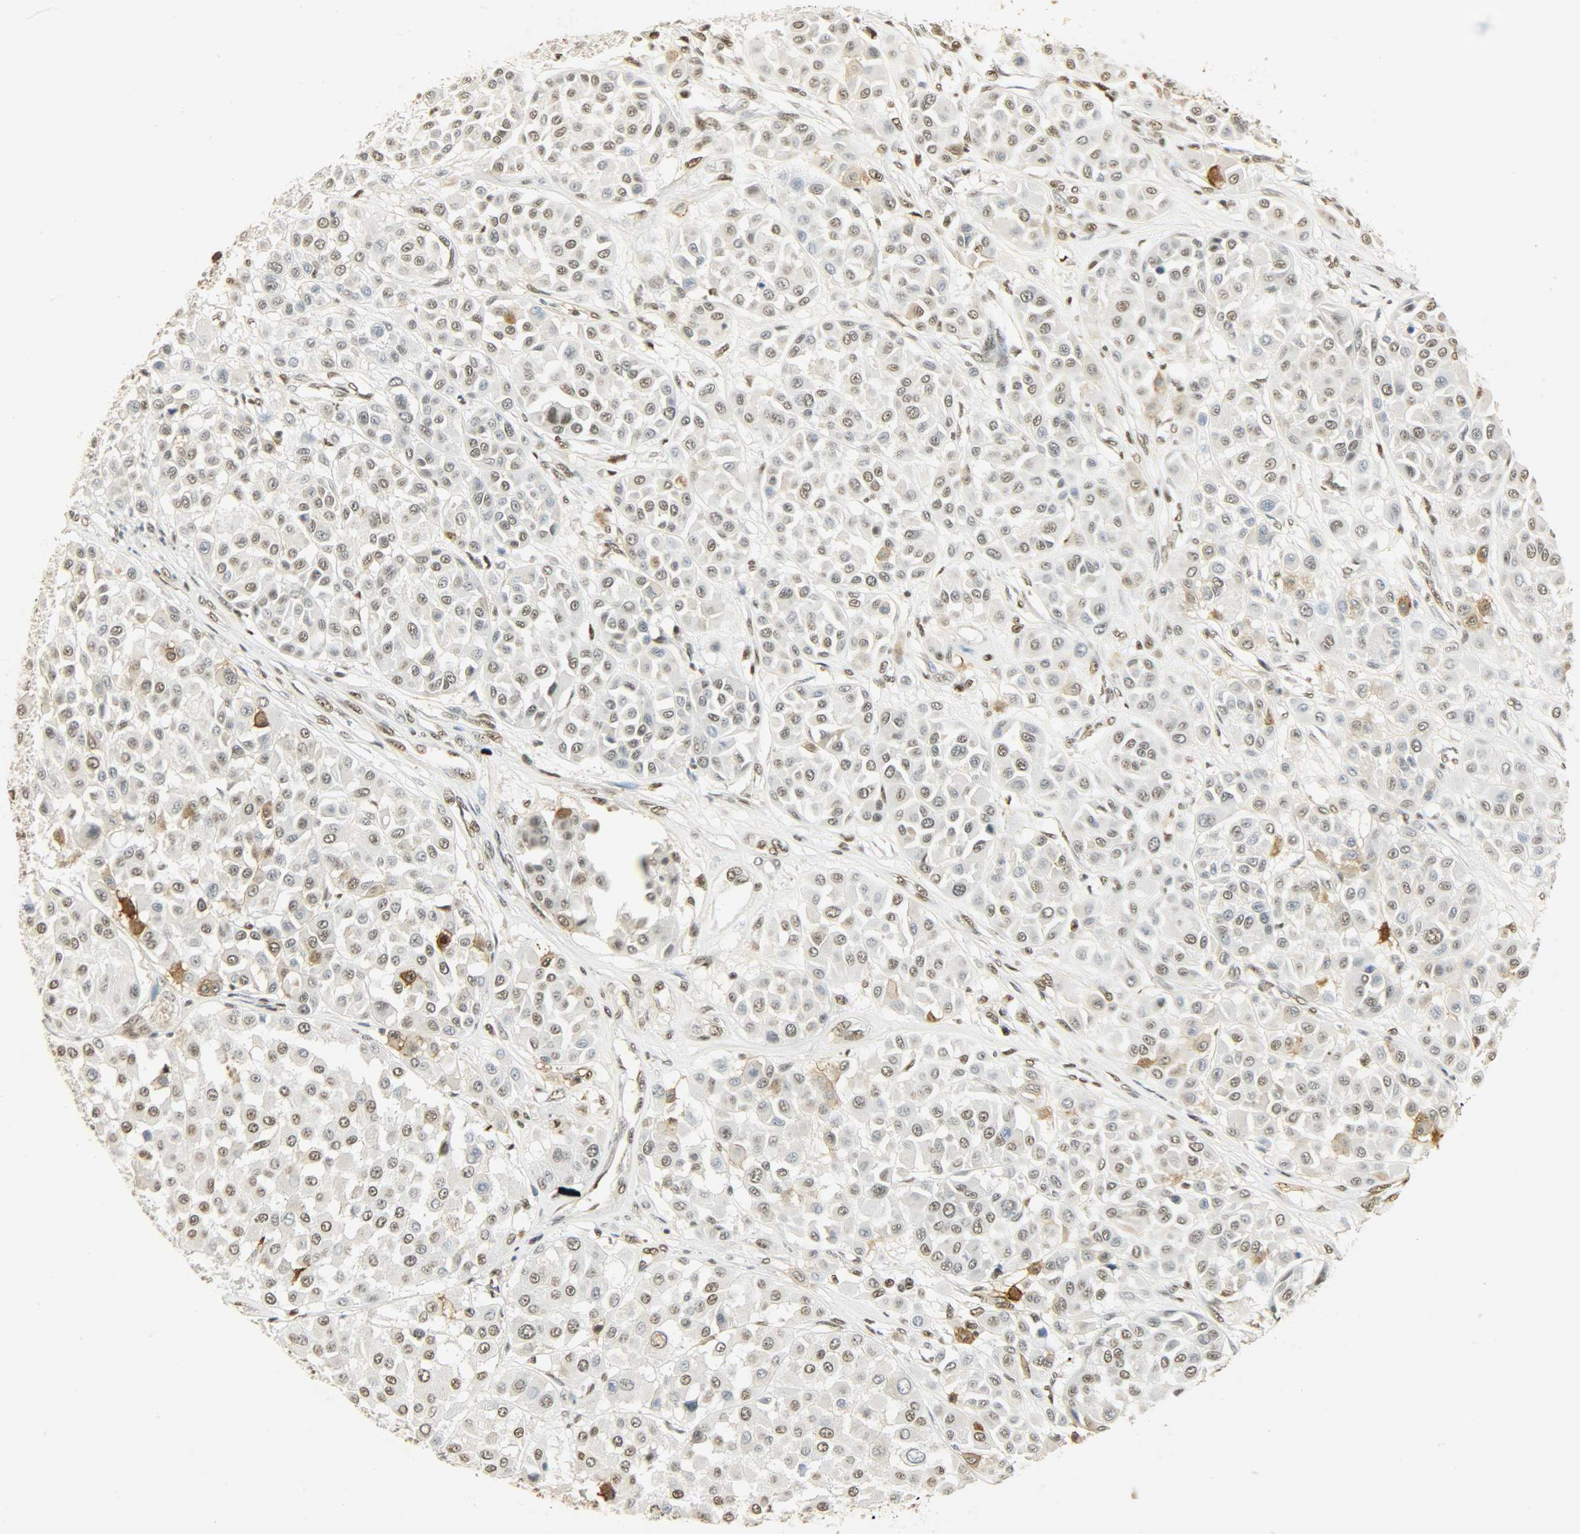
{"staining": {"intensity": "weak", "quantity": ">75%", "location": "nuclear"}, "tissue": "melanoma", "cell_type": "Tumor cells", "image_type": "cancer", "snomed": [{"axis": "morphology", "description": "Malignant melanoma, Metastatic site"}, {"axis": "topography", "description": "Soft tissue"}], "caption": "Tumor cells exhibit low levels of weak nuclear staining in about >75% of cells in melanoma.", "gene": "NGFR", "patient": {"sex": "male", "age": 41}}